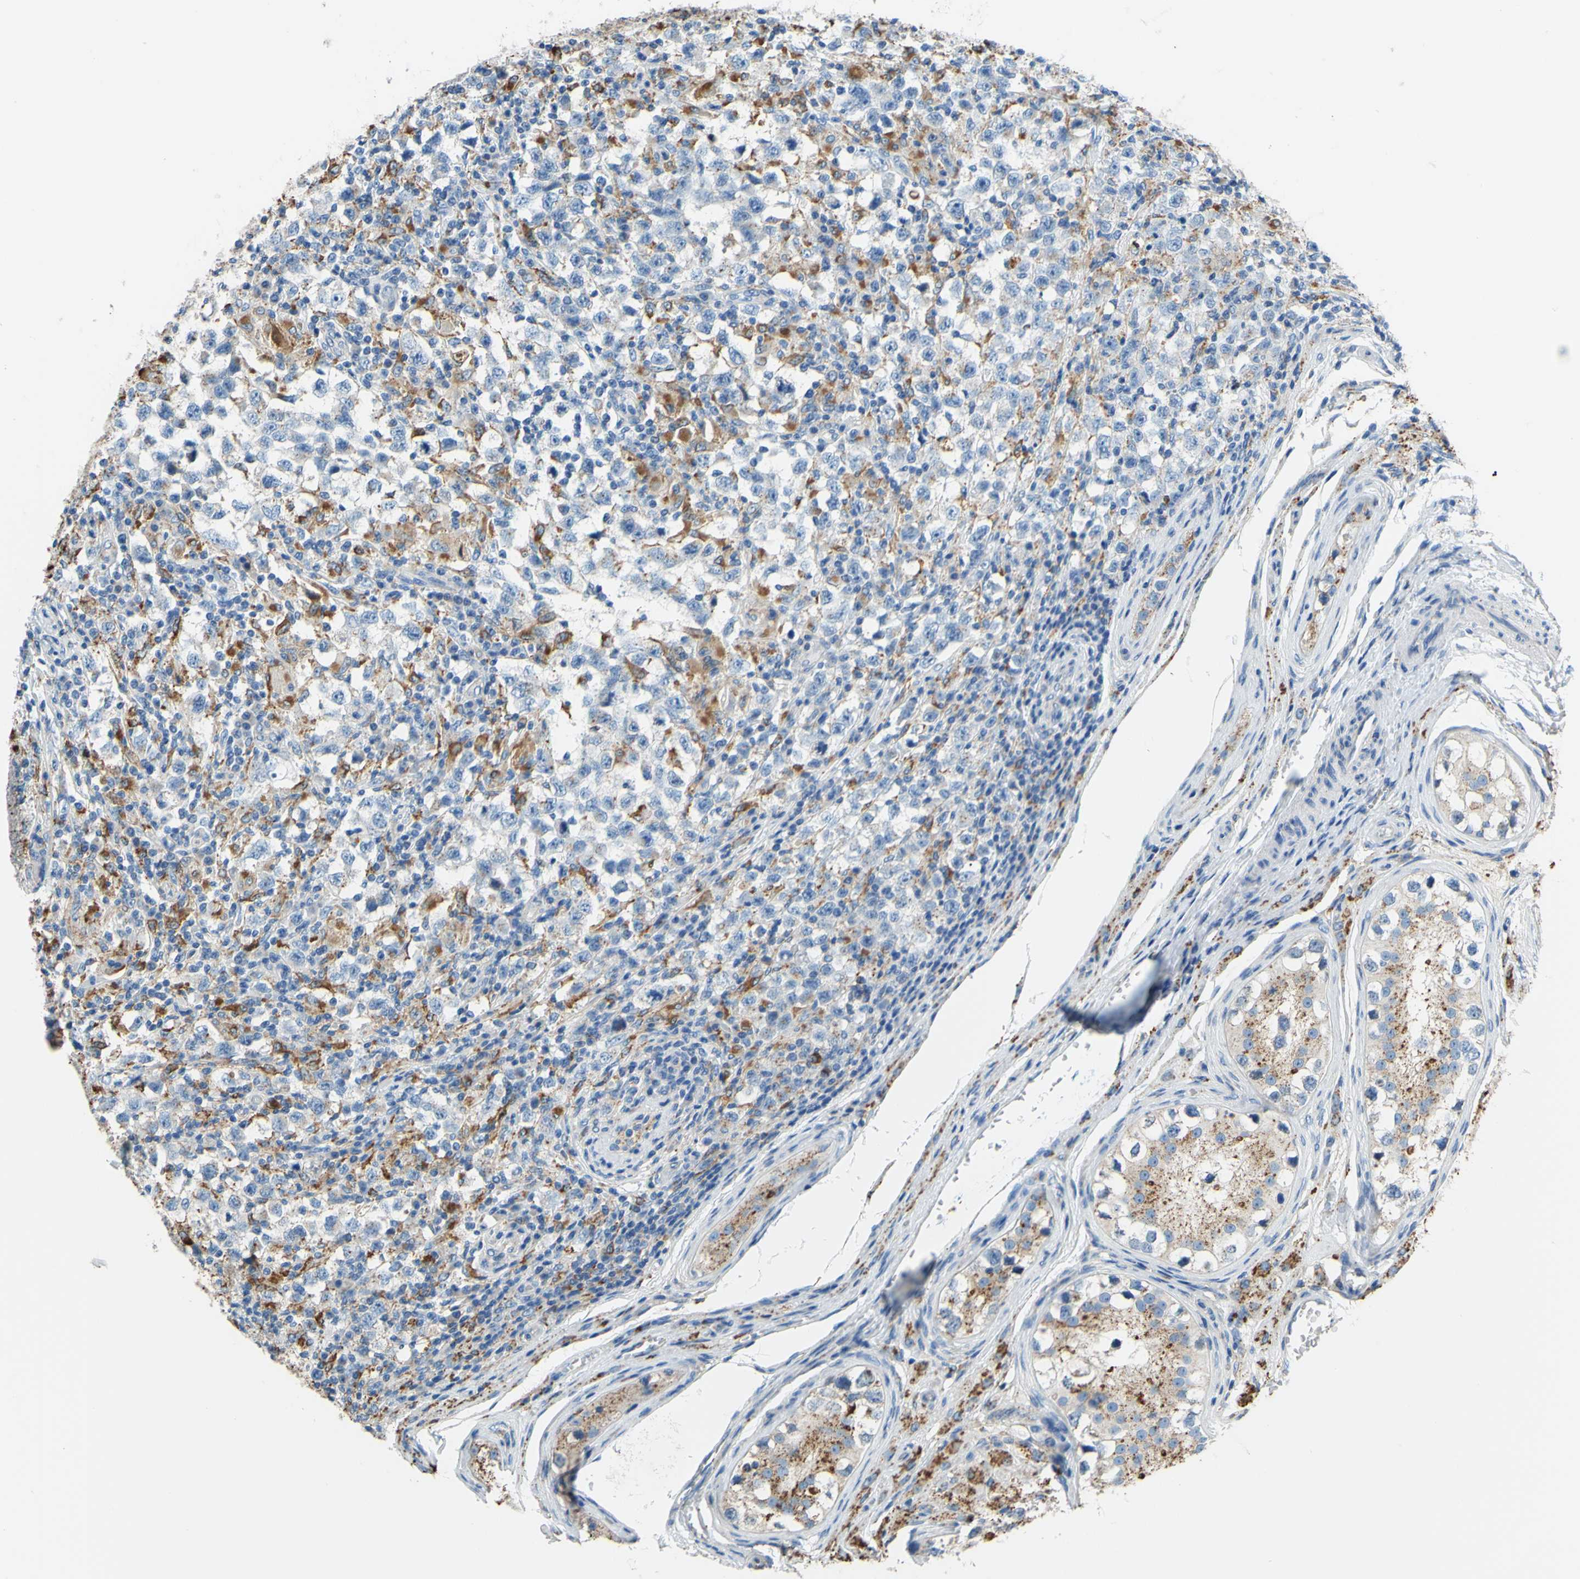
{"staining": {"intensity": "negative", "quantity": "none", "location": "none"}, "tissue": "testis cancer", "cell_type": "Tumor cells", "image_type": "cancer", "snomed": [{"axis": "morphology", "description": "Carcinoma, Embryonal, NOS"}, {"axis": "topography", "description": "Testis"}], "caption": "An image of testis cancer (embryonal carcinoma) stained for a protein displays no brown staining in tumor cells.", "gene": "CTSD", "patient": {"sex": "male", "age": 21}}